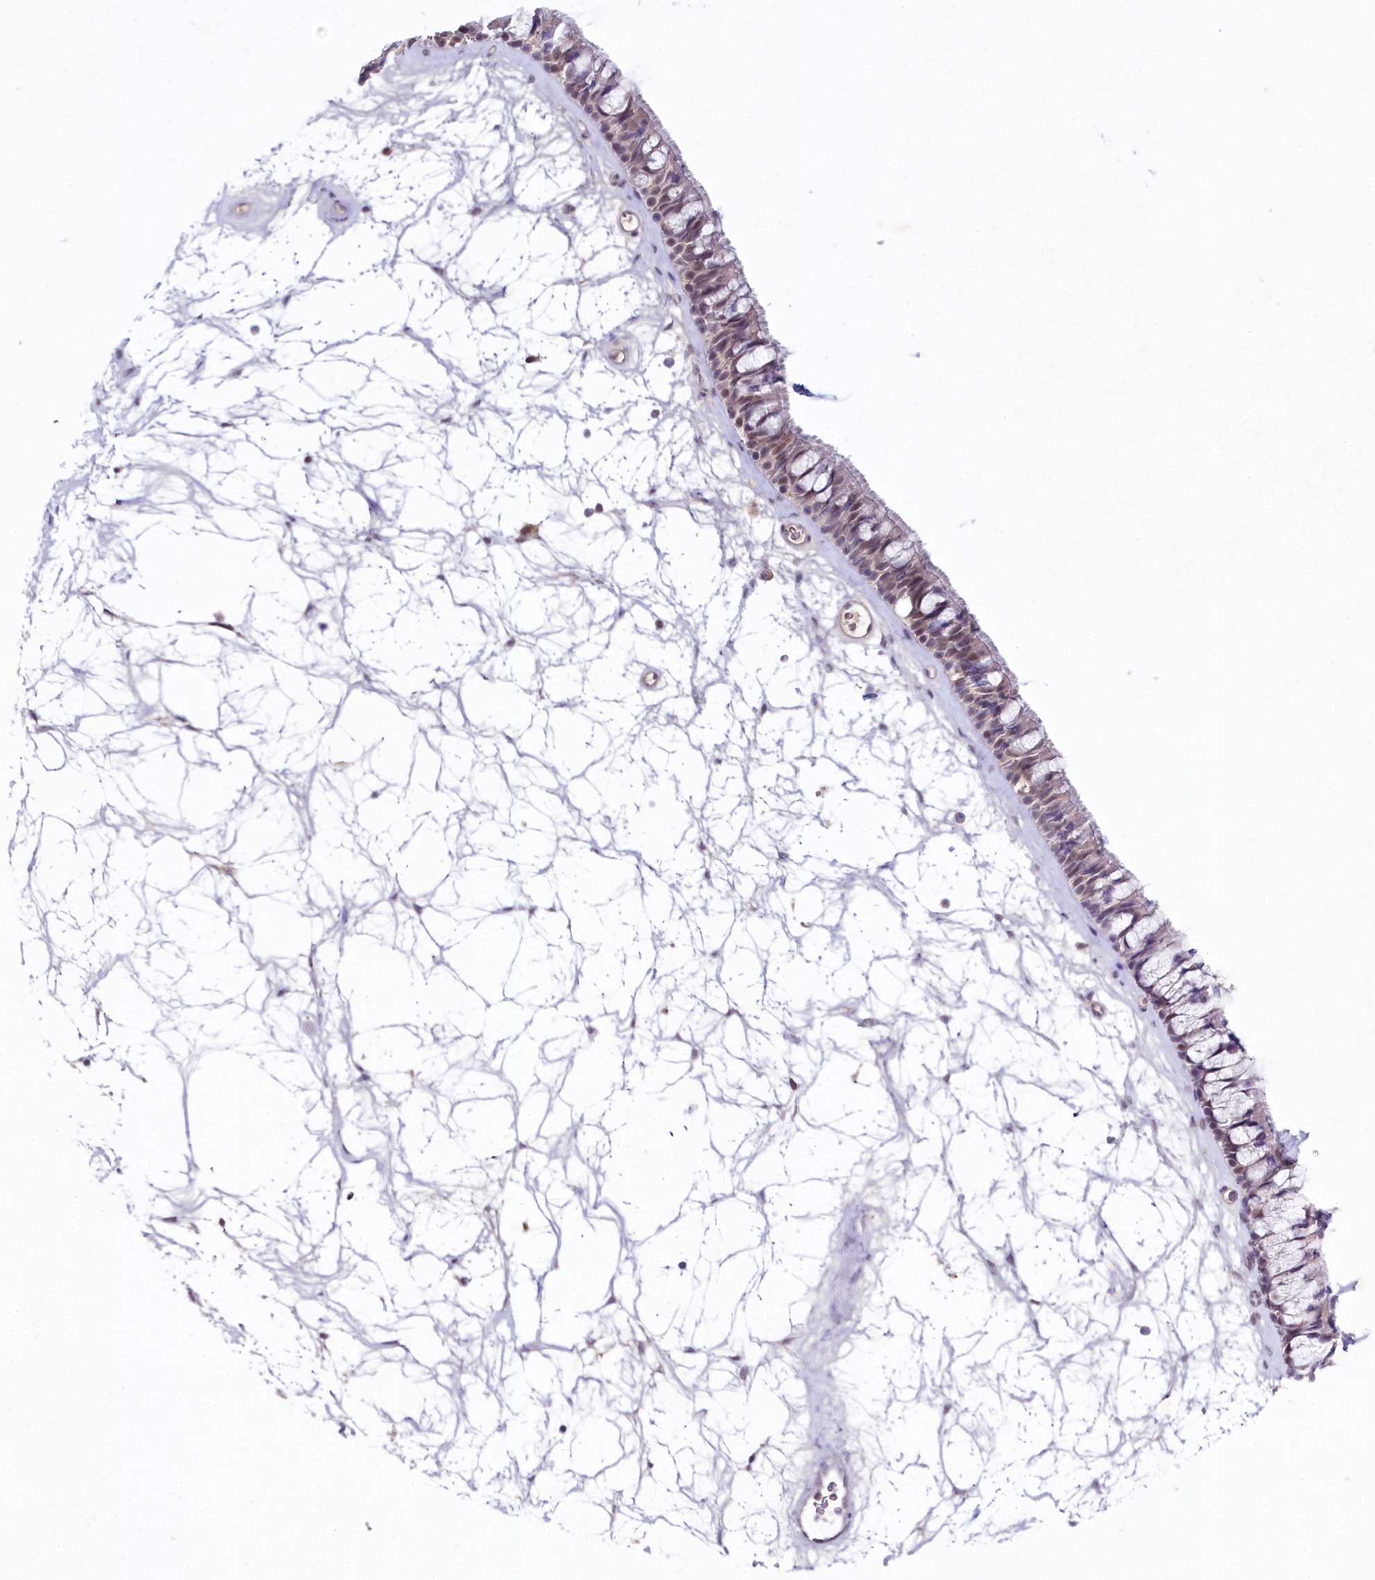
{"staining": {"intensity": "weak", "quantity": "25%-75%", "location": "cytoplasmic/membranous,nuclear"}, "tissue": "nasopharynx", "cell_type": "Respiratory epithelial cells", "image_type": "normal", "snomed": [{"axis": "morphology", "description": "Normal tissue, NOS"}, {"axis": "topography", "description": "Nasopharynx"}], "caption": "Nasopharynx stained with immunohistochemistry demonstrates weak cytoplasmic/membranous,nuclear positivity in approximately 25%-75% of respiratory epithelial cells. The staining was performed using DAB (3,3'-diaminobenzidine) to visualize the protein expression in brown, while the nuclei were stained in blue with hematoxylin (Magnification: 20x).", "gene": "AMTN", "patient": {"sex": "male", "age": 64}}